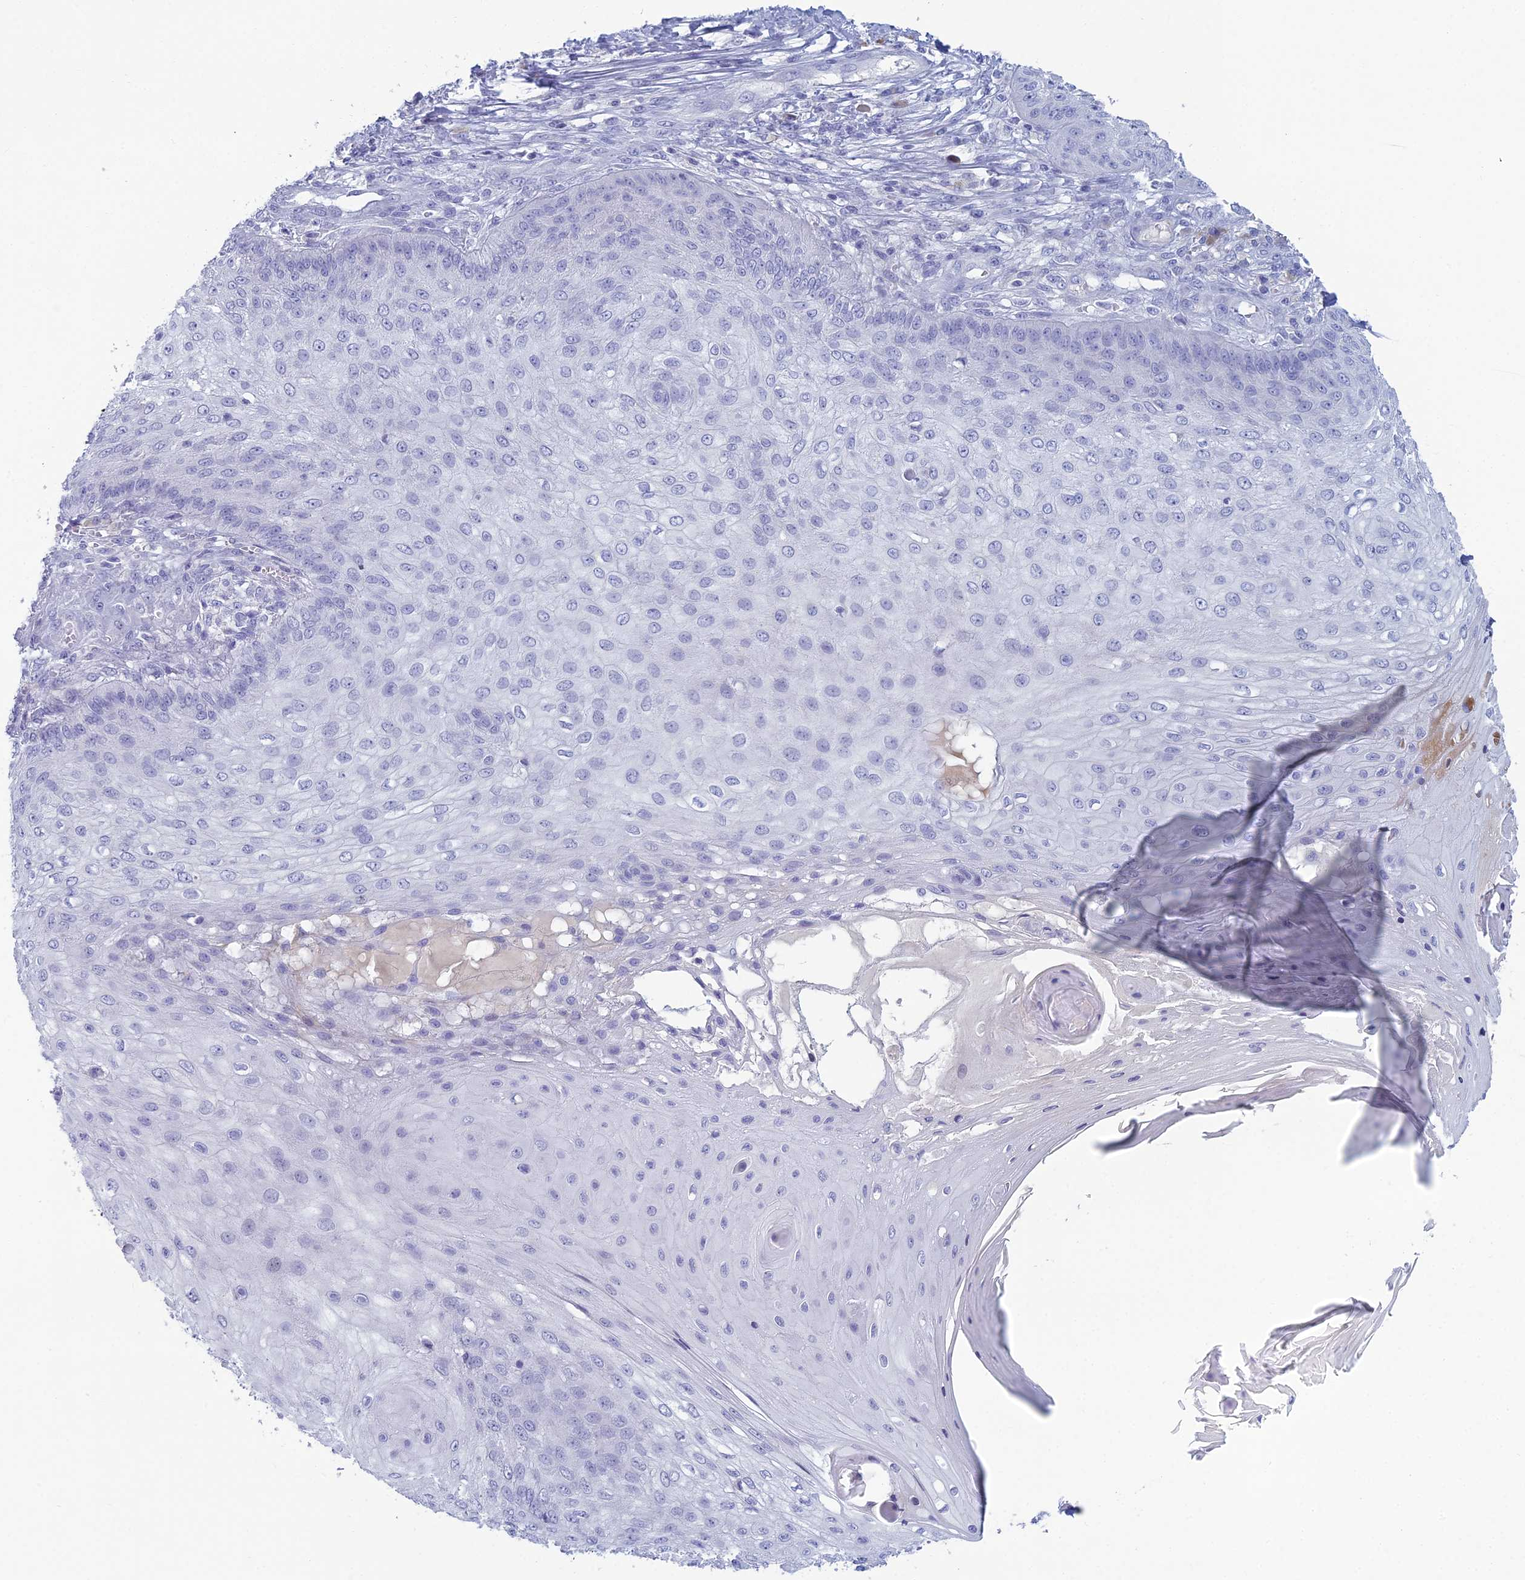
{"staining": {"intensity": "negative", "quantity": "none", "location": "none"}, "tissue": "skin cancer", "cell_type": "Tumor cells", "image_type": "cancer", "snomed": [{"axis": "morphology", "description": "Squamous cell carcinoma, NOS"}, {"axis": "topography", "description": "Skin"}], "caption": "The histopathology image demonstrates no significant expression in tumor cells of squamous cell carcinoma (skin).", "gene": "MUC13", "patient": {"sex": "male", "age": 70}}